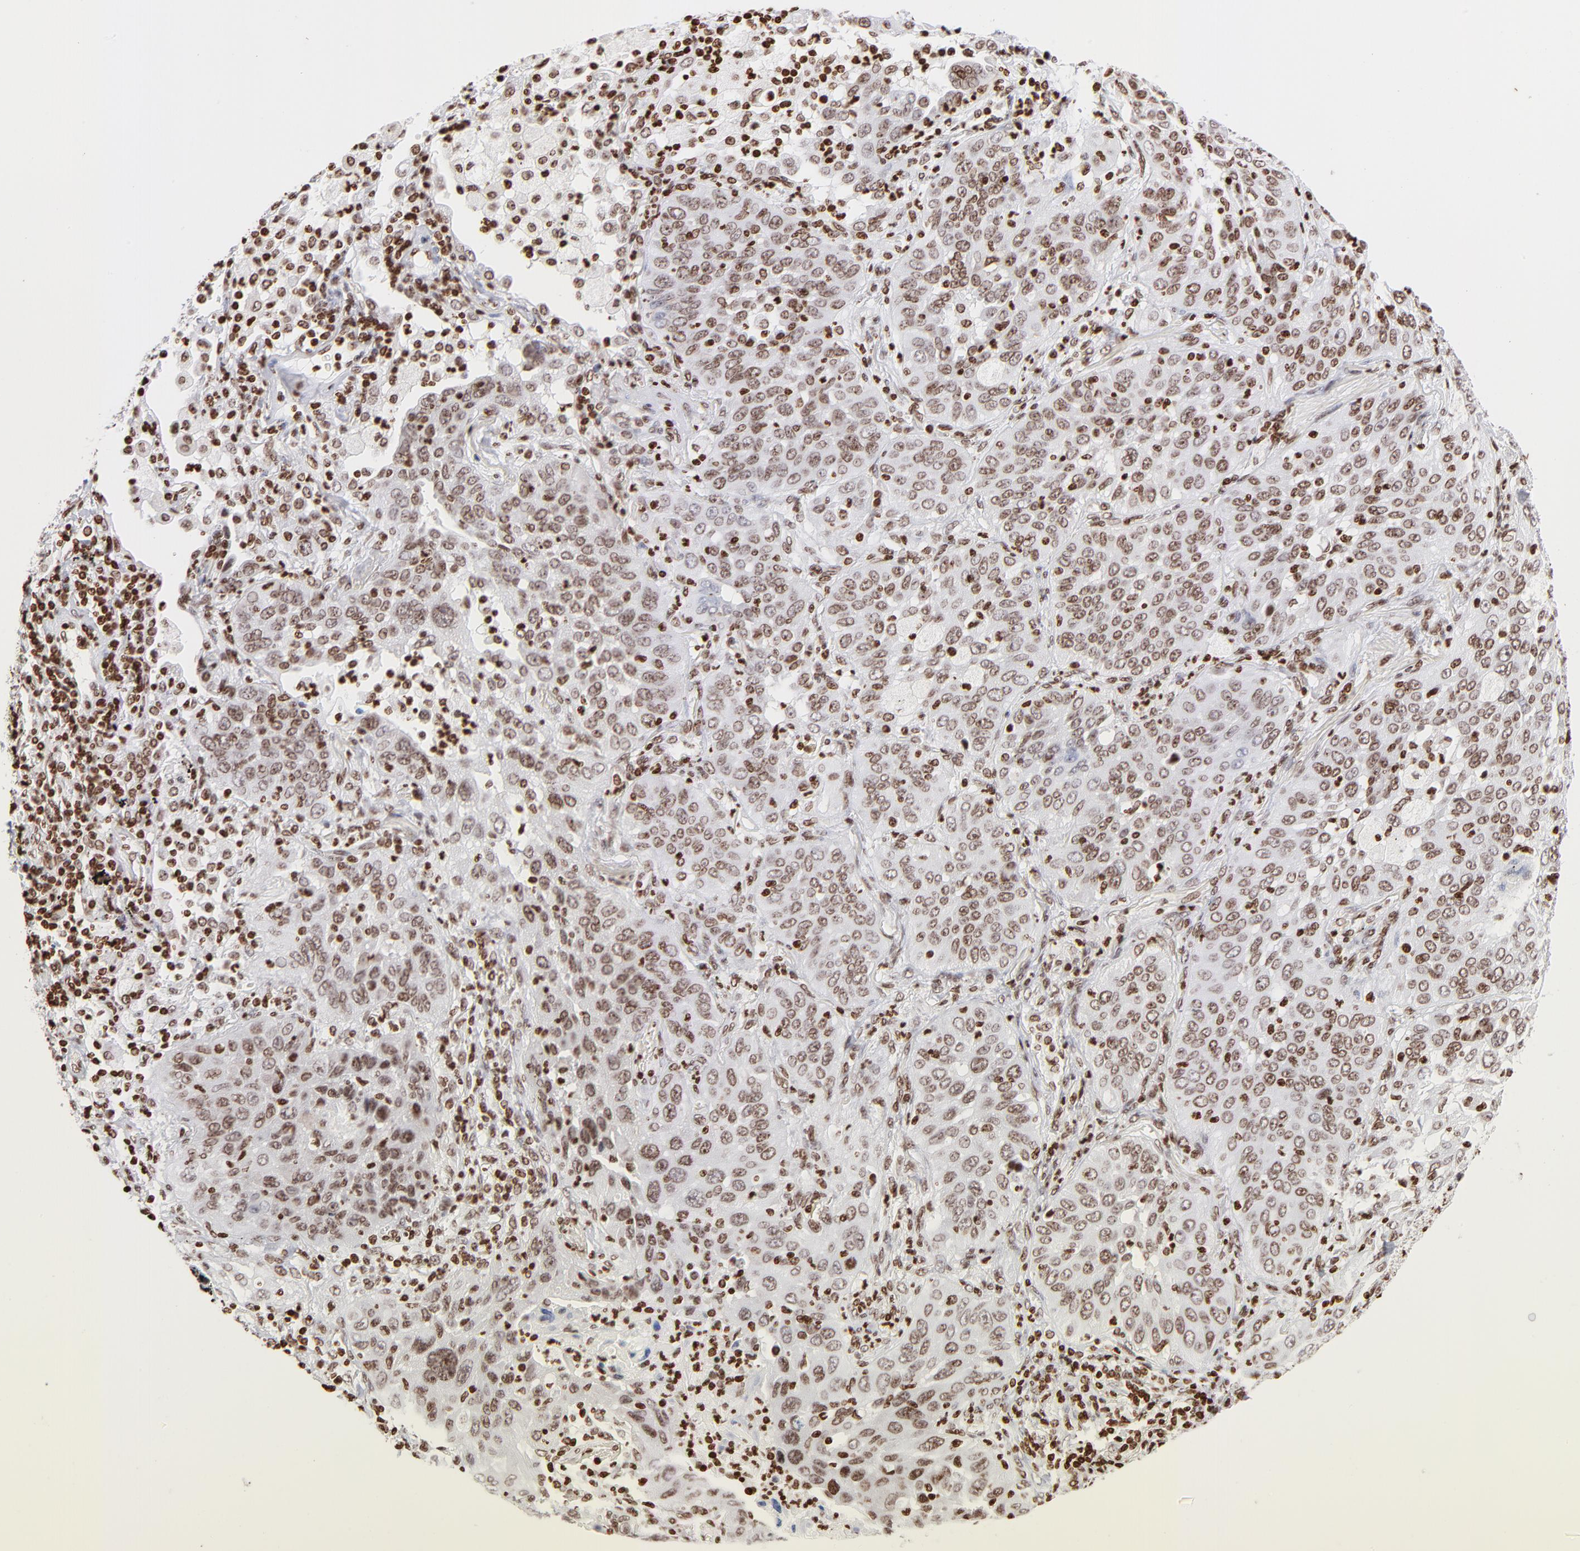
{"staining": {"intensity": "moderate", "quantity": ">75%", "location": "nuclear"}, "tissue": "lung cancer", "cell_type": "Tumor cells", "image_type": "cancer", "snomed": [{"axis": "morphology", "description": "Squamous cell carcinoma, NOS"}, {"axis": "topography", "description": "Lung"}], "caption": "This is an image of IHC staining of squamous cell carcinoma (lung), which shows moderate staining in the nuclear of tumor cells.", "gene": "RTL4", "patient": {"sex": "female", "age": 67}}